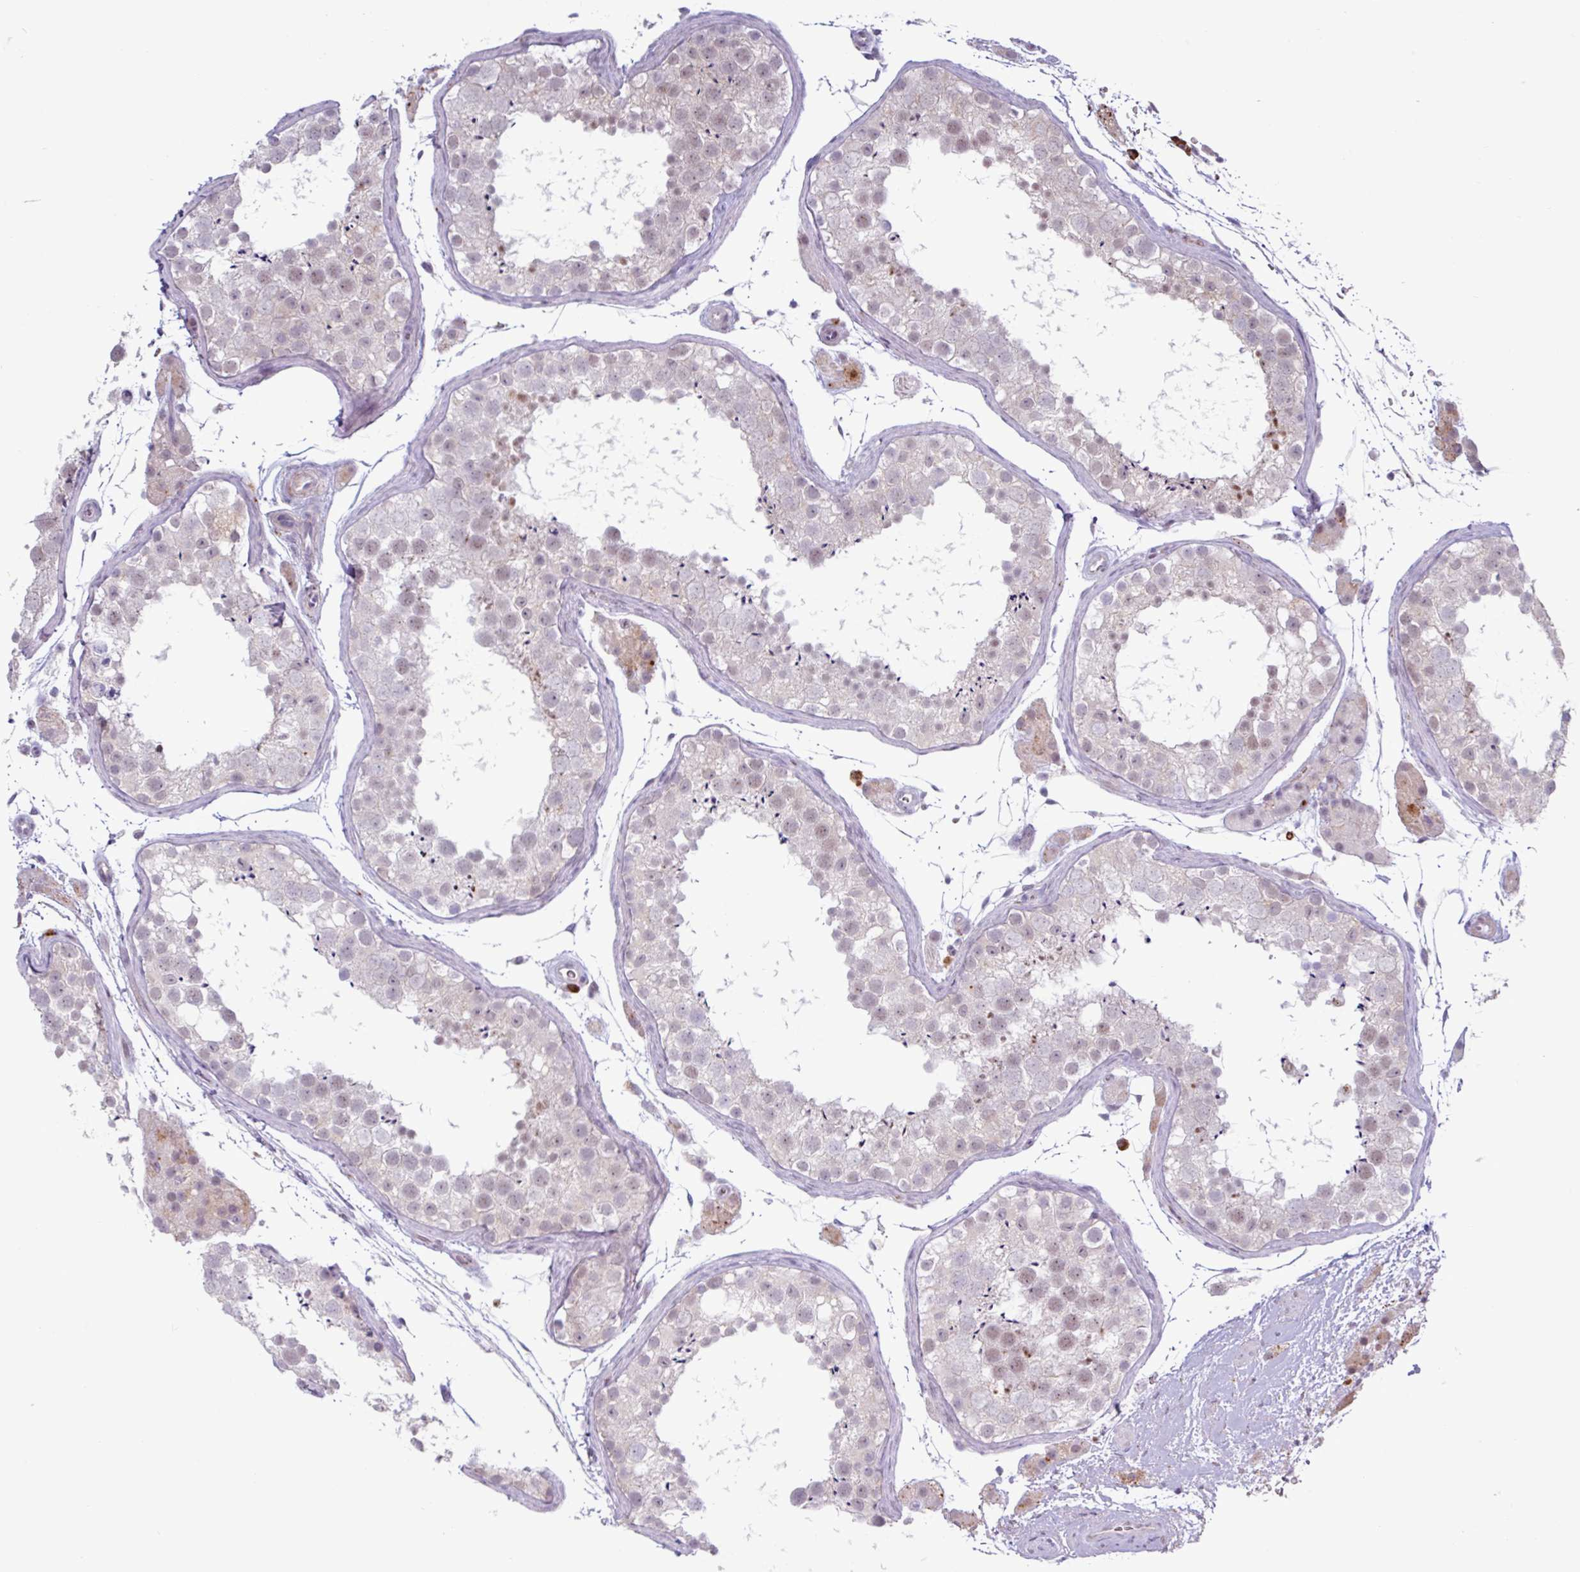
{"staining": {"intensity": "weak", "quantity": "<25%", "location": "cytoplasmic/membranous,nuclear"}, "tissue": "testis", "cell_type": "Cells in seminiferous ducts", "image_type": "normal", "snomed": [{"axis": "morphology", "description": "Normal tissue, NOS"}, {"axis": "topography", "description": "Testis"}], "caption": "DAB immunohistochemical staining of normal human testis reveals no significant staining in cells in seminiferous ducts. The staining was performed using DAB to visualize the protein expression in brown, while the nuclei were stained in blue with hematoxylin (Magnification: 20x).", "gene": "AMIGO2", "patient": {"sex": "male", "age": 41}}